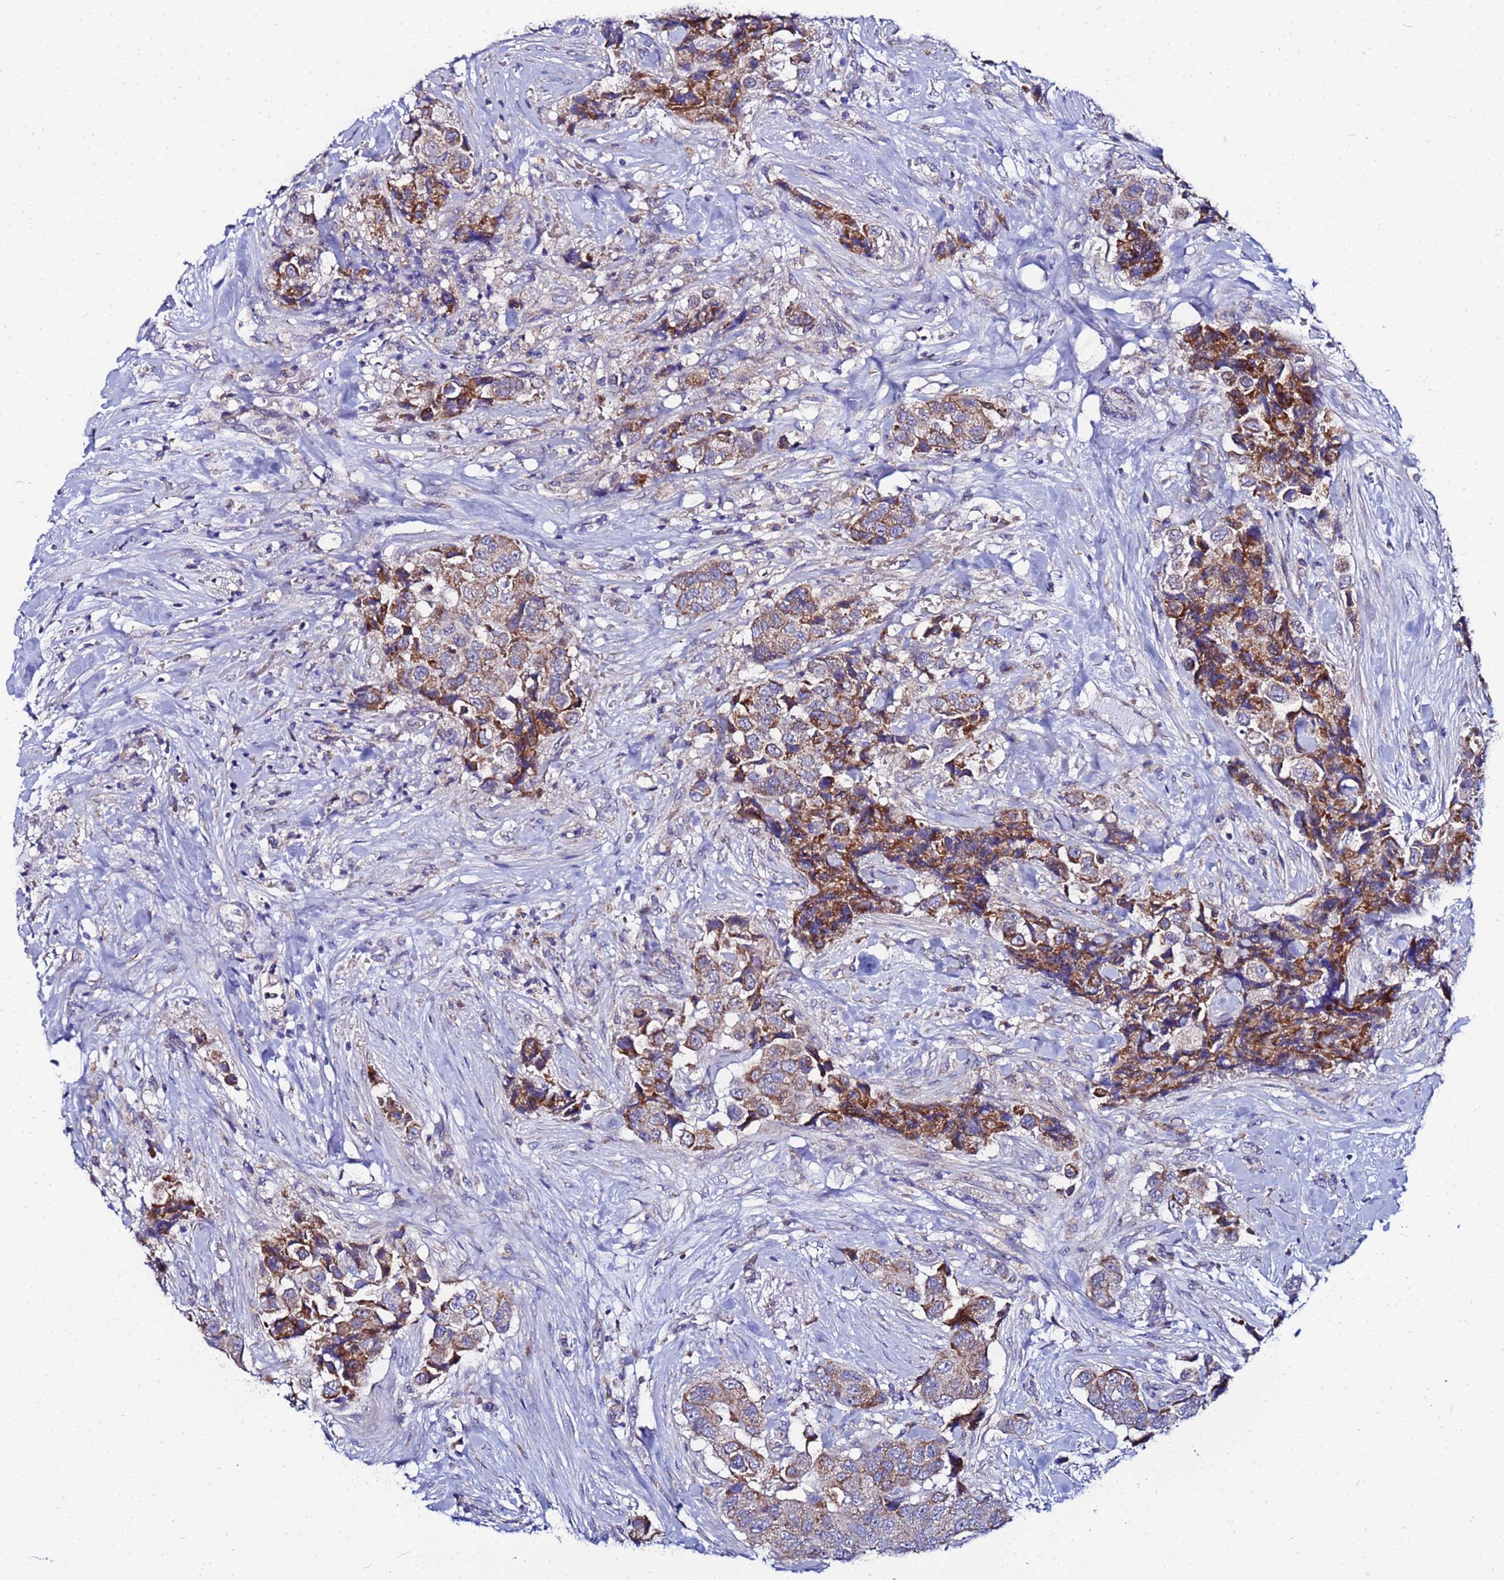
{"staining": {"intensity": "strong", "quantity": "25%-75%", "location": "cytoplasmic/membranous"}, "tissue": "breast cancer", "cell_type": "Tumor cells", "image_type": "cancer", "snomed": [{"axis": "morphology", "description": "Normal tissue, NOS"}, {"axis": "morphology", "description": "Duct carcinoma"}, {"axis": "topography", "description": "Breast"}], "caption": "Breast cancer stained with DAB immunohistochemistry (IHC) shows high levels of strong cytoplasmic/membranous positivity in approximately 25%-75% of tumor cells.", "gene": "FAHD2A", "patient": {"sex": "female", "age": 62}}